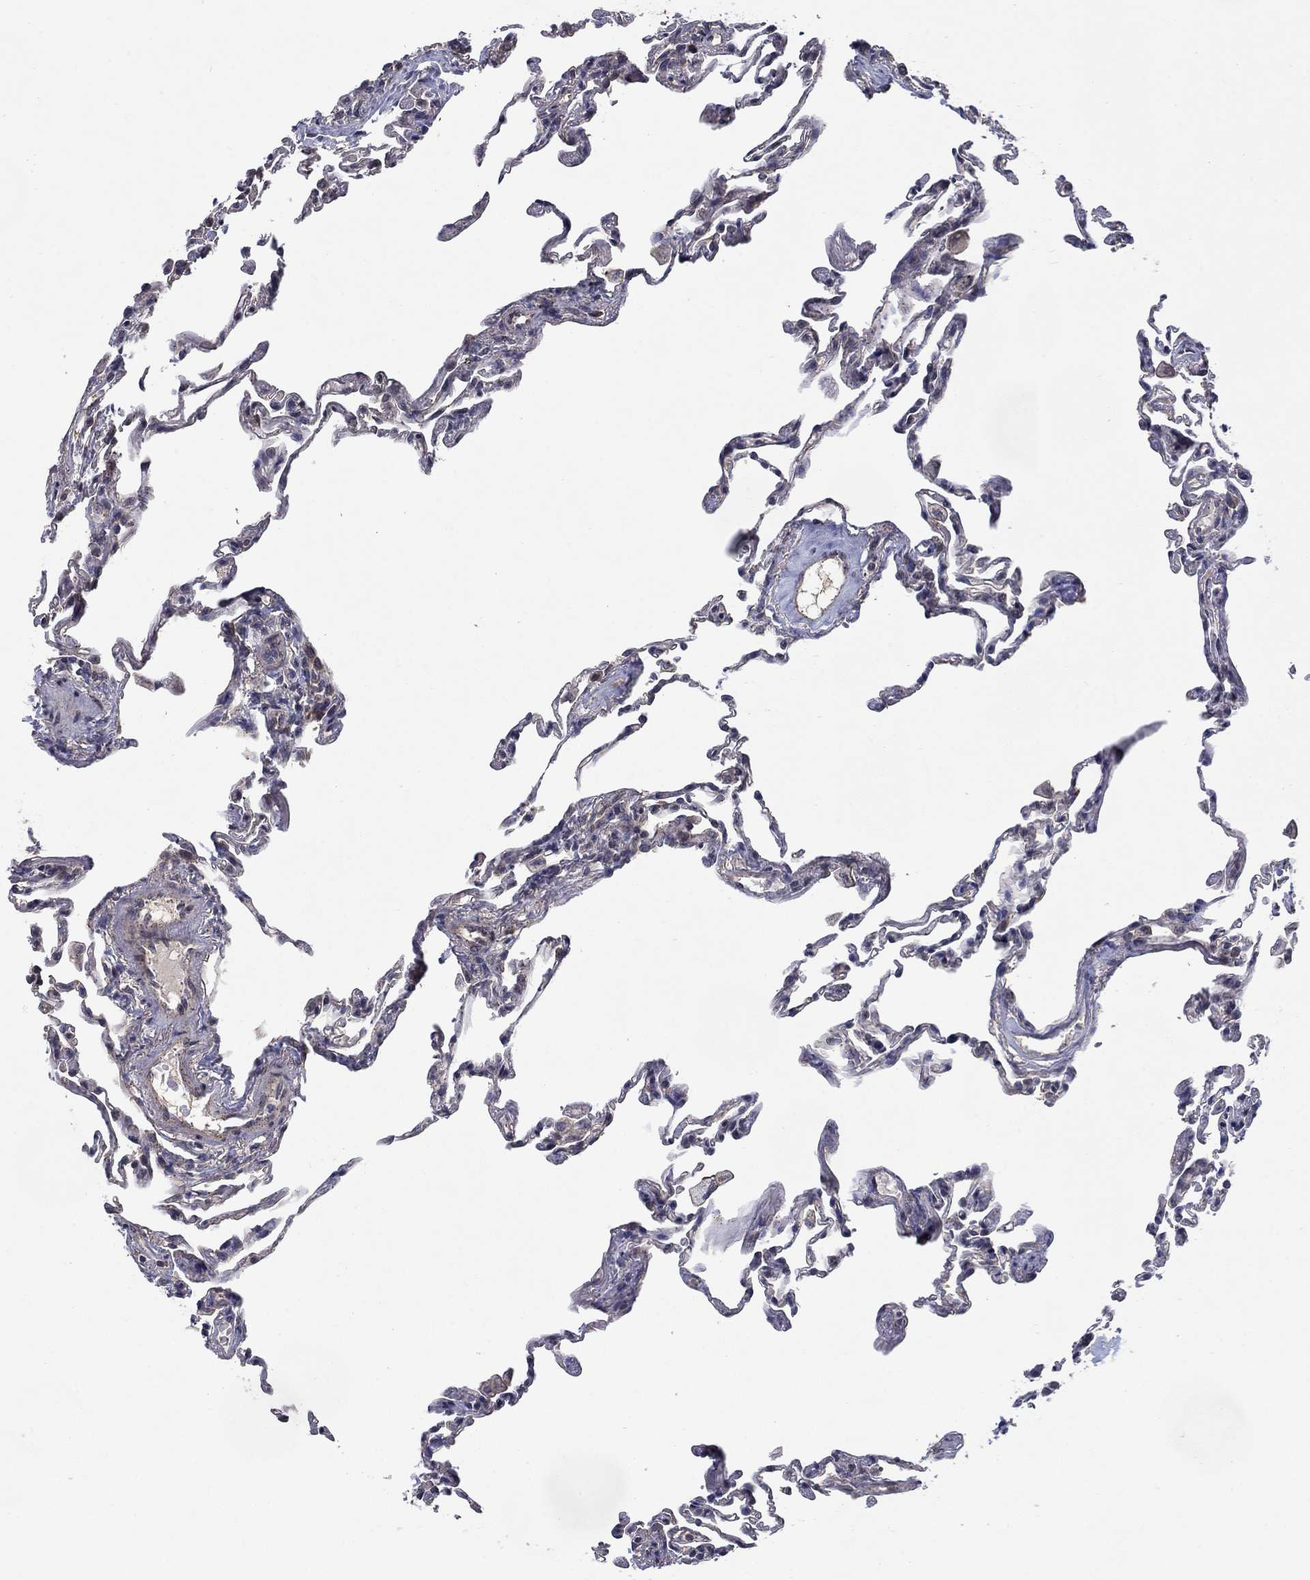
{"staining": {"intensity": "weak", "quantity": "<25%", "location": "cytoplasmic/membranous,nuclear"}, "tissue": "lung", "cell_type": "Alveolar cells", "image_type": "normal", "snomed": [{"axis": "morphology", "description": "Normal tissue, NOS"}, {"axis": "topography", "description": "Lung"}], "caption": "An IHC histopathology image of benign lung is shown. There is no staining in alveolar cells of lung.", "gene": "SH3RF1", "patient": {"sex": "female", "age": 57}}